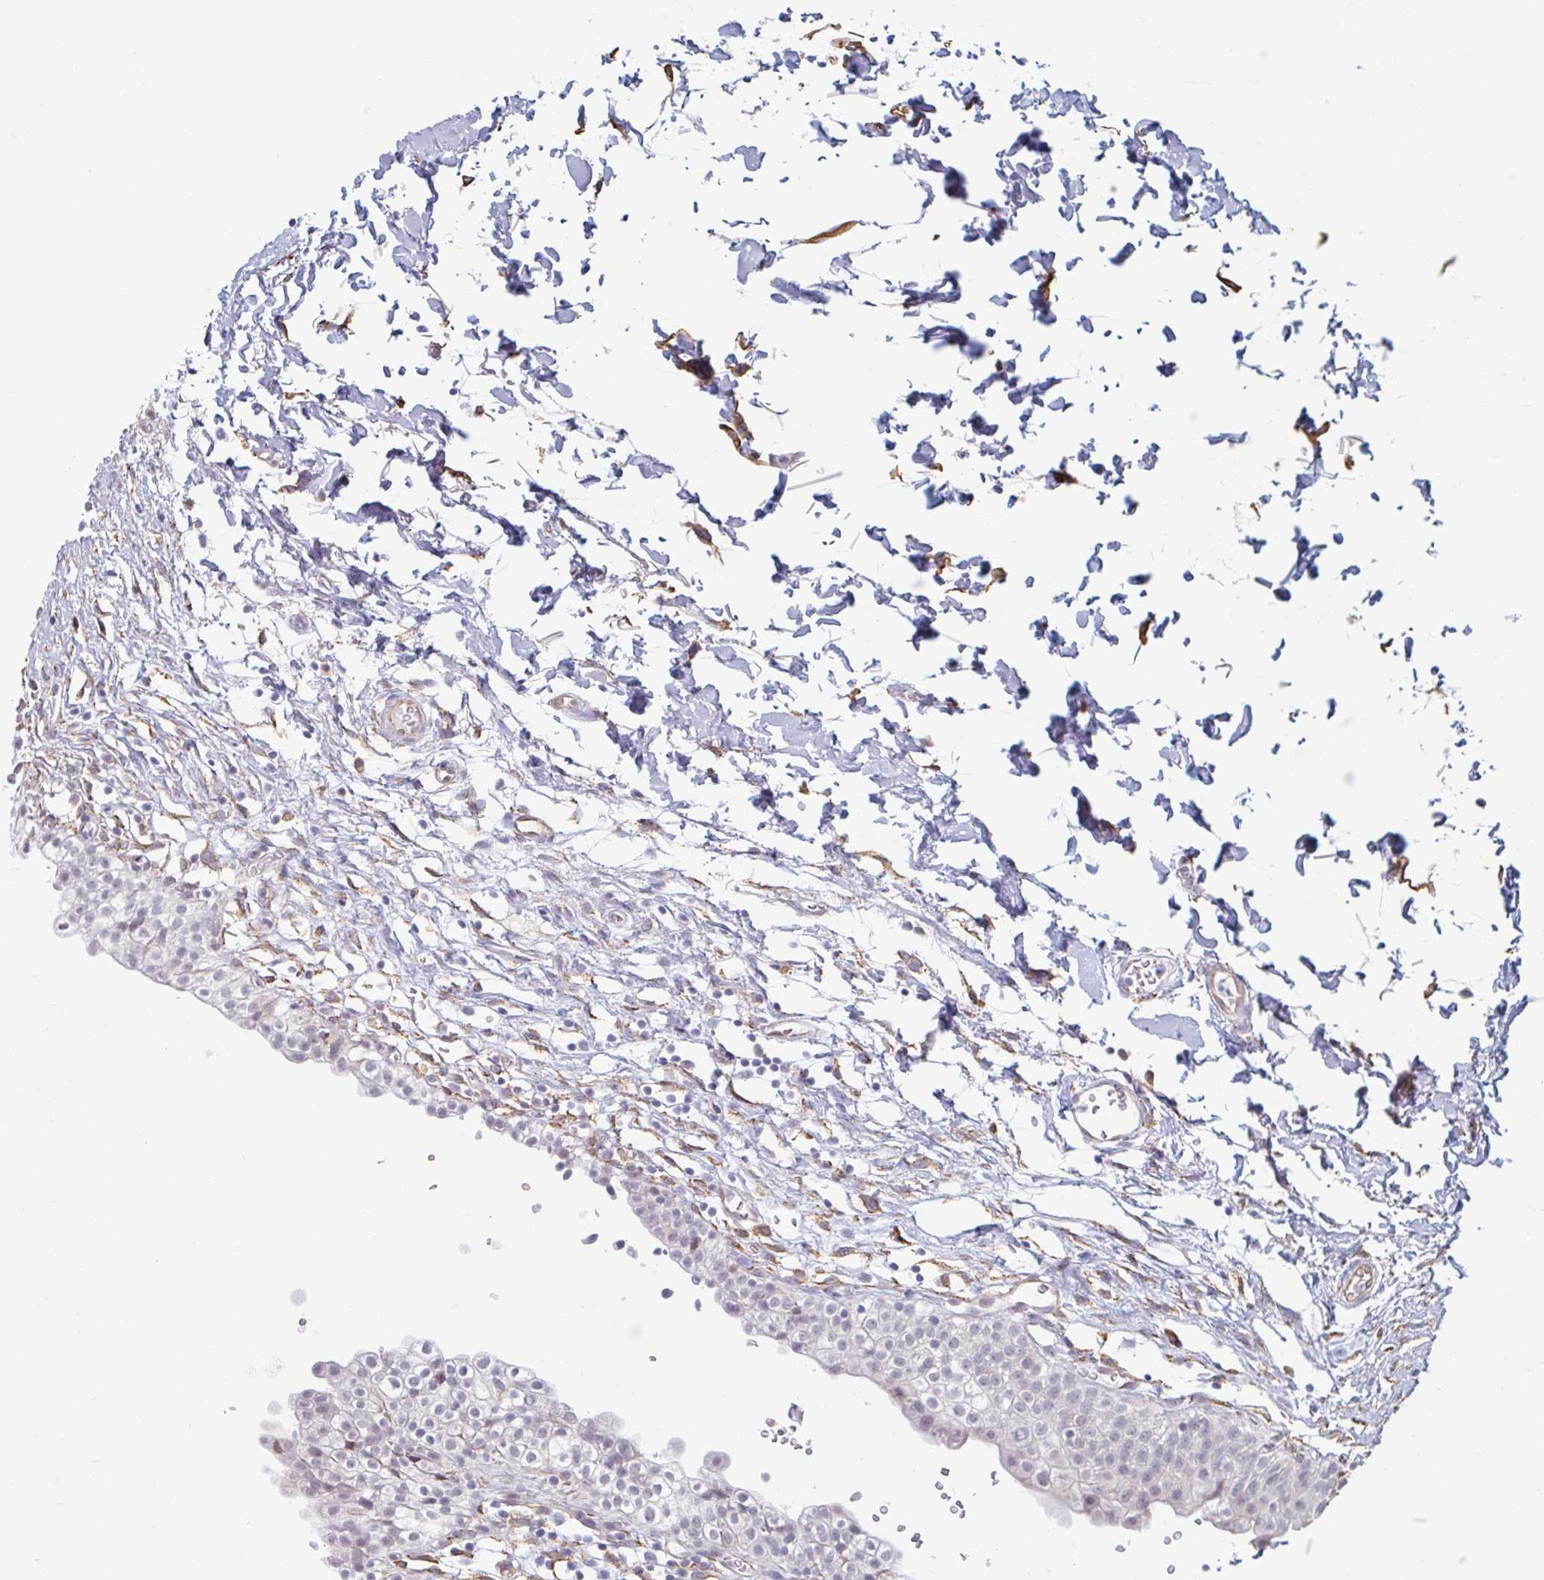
{"staining": {"intensity": "moderate", "quantity": "<25%", "location": "cytoplasmic/membranous"}, "tissue": "urinary bladder", "cell_type": "Urothelial cells", "image_type": "normal", "snomed": [{"axis": "morphology", "description": "Normal tissue, NOS"}, {"axis": "topography", "description": "Urinary bladder"}, {"axis": "topography", "description": "Peripheral nerve tissue"}], "caption": "Immunohistochemical staining of normal human urinary bladder displays low levels of moderate cytoplasmic/membranous staining in approximately <25% of urothelial cells.", "gene": "RAB5IF", "patient": {"sex": "male", "age": 55}}